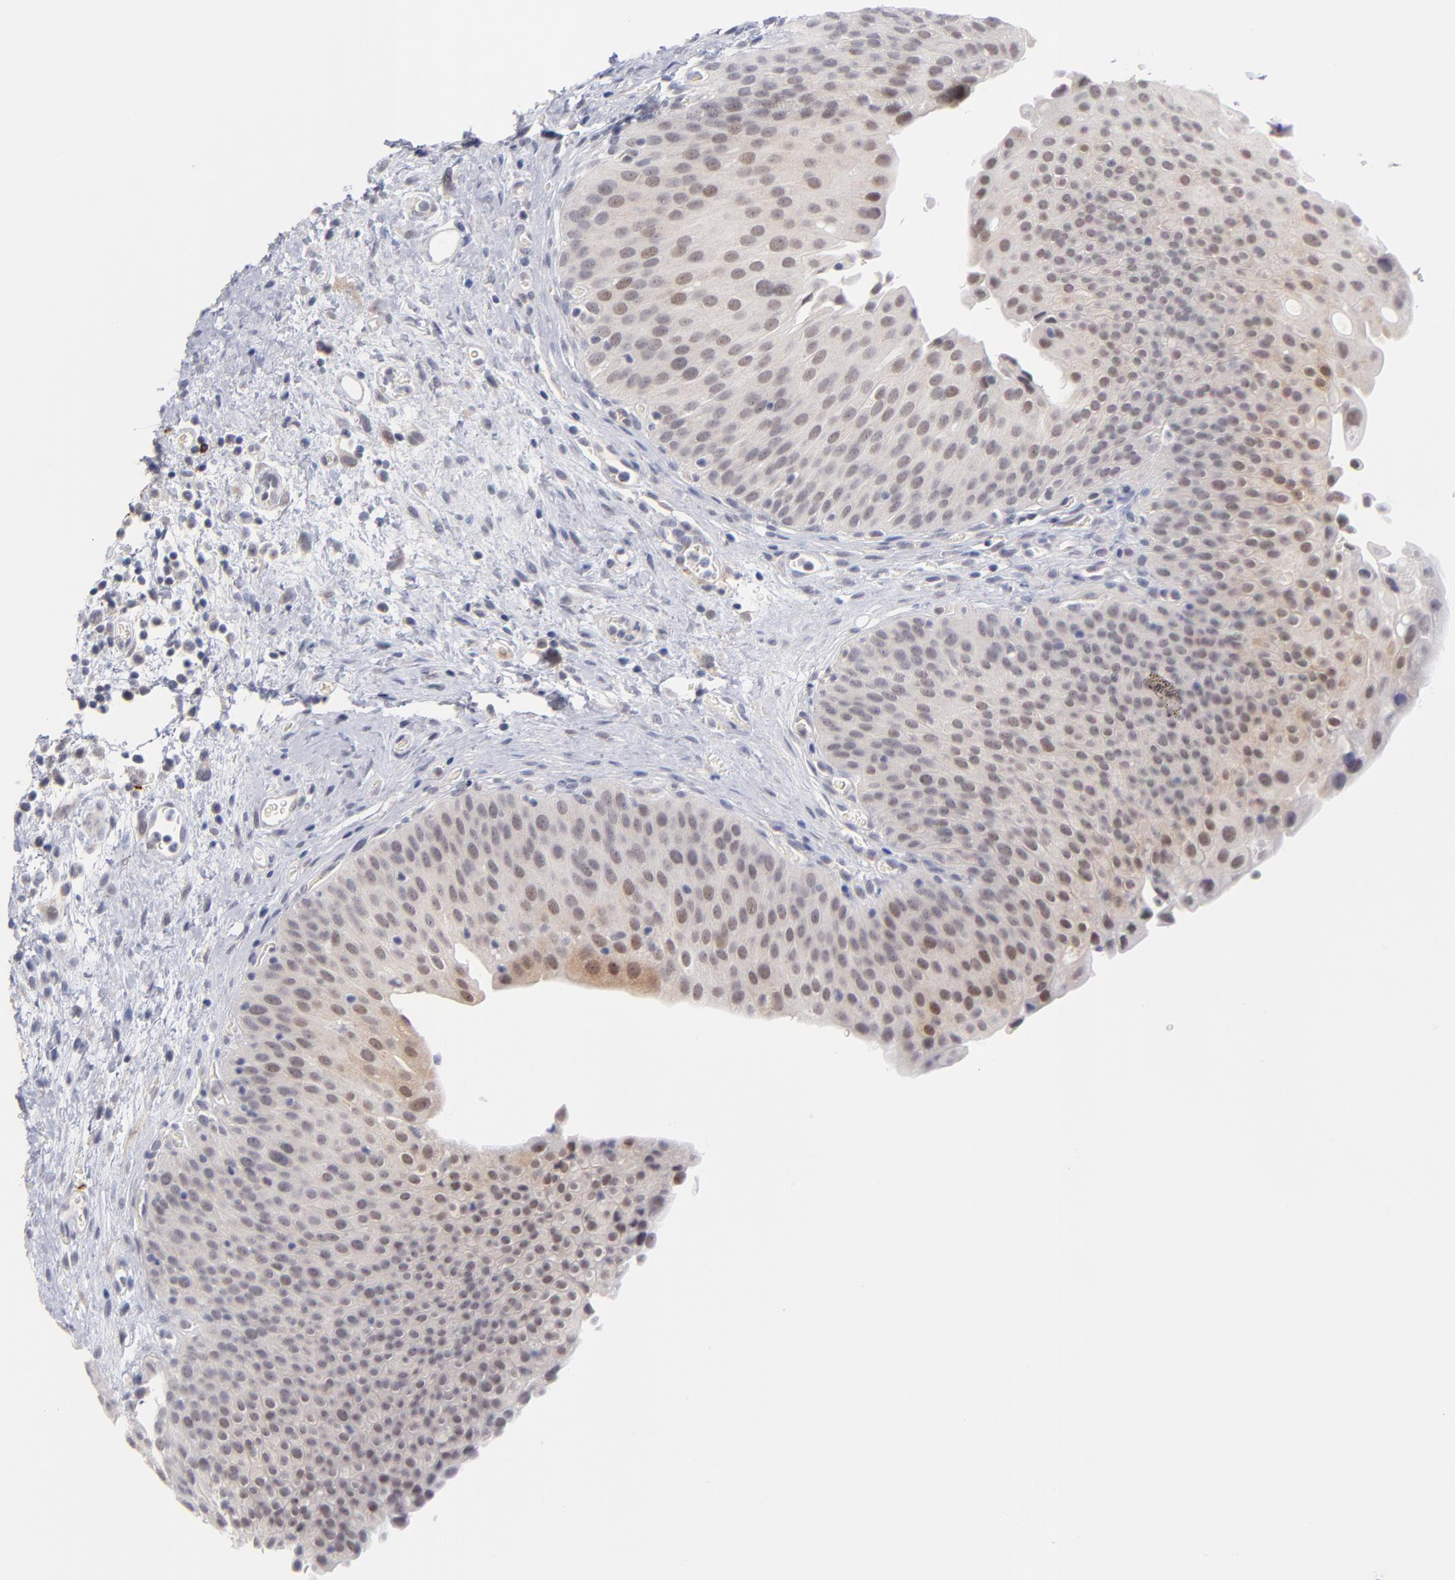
{"staining": {"intensity": "weak", "quantity": "<25%", "location": "nuclear"}, "tissue": "urinary bladder", "cell_type": "Urothelial cells", "image_type": "normal", "snomed": [{"axis": "morphology", "description": "Normal tissue, NOS"}, {"axis": "morphology", "description": "Dysplasia, NOS"}, {"axis": "topography", "description": "Urinary bladder"}], "caption": "Immunohistochemistry of unremarkable urinary bladder demonstrates no staining in urothelial cells.", "gene": "WSB1", "patient": {"sex": "male", "age": 35}}